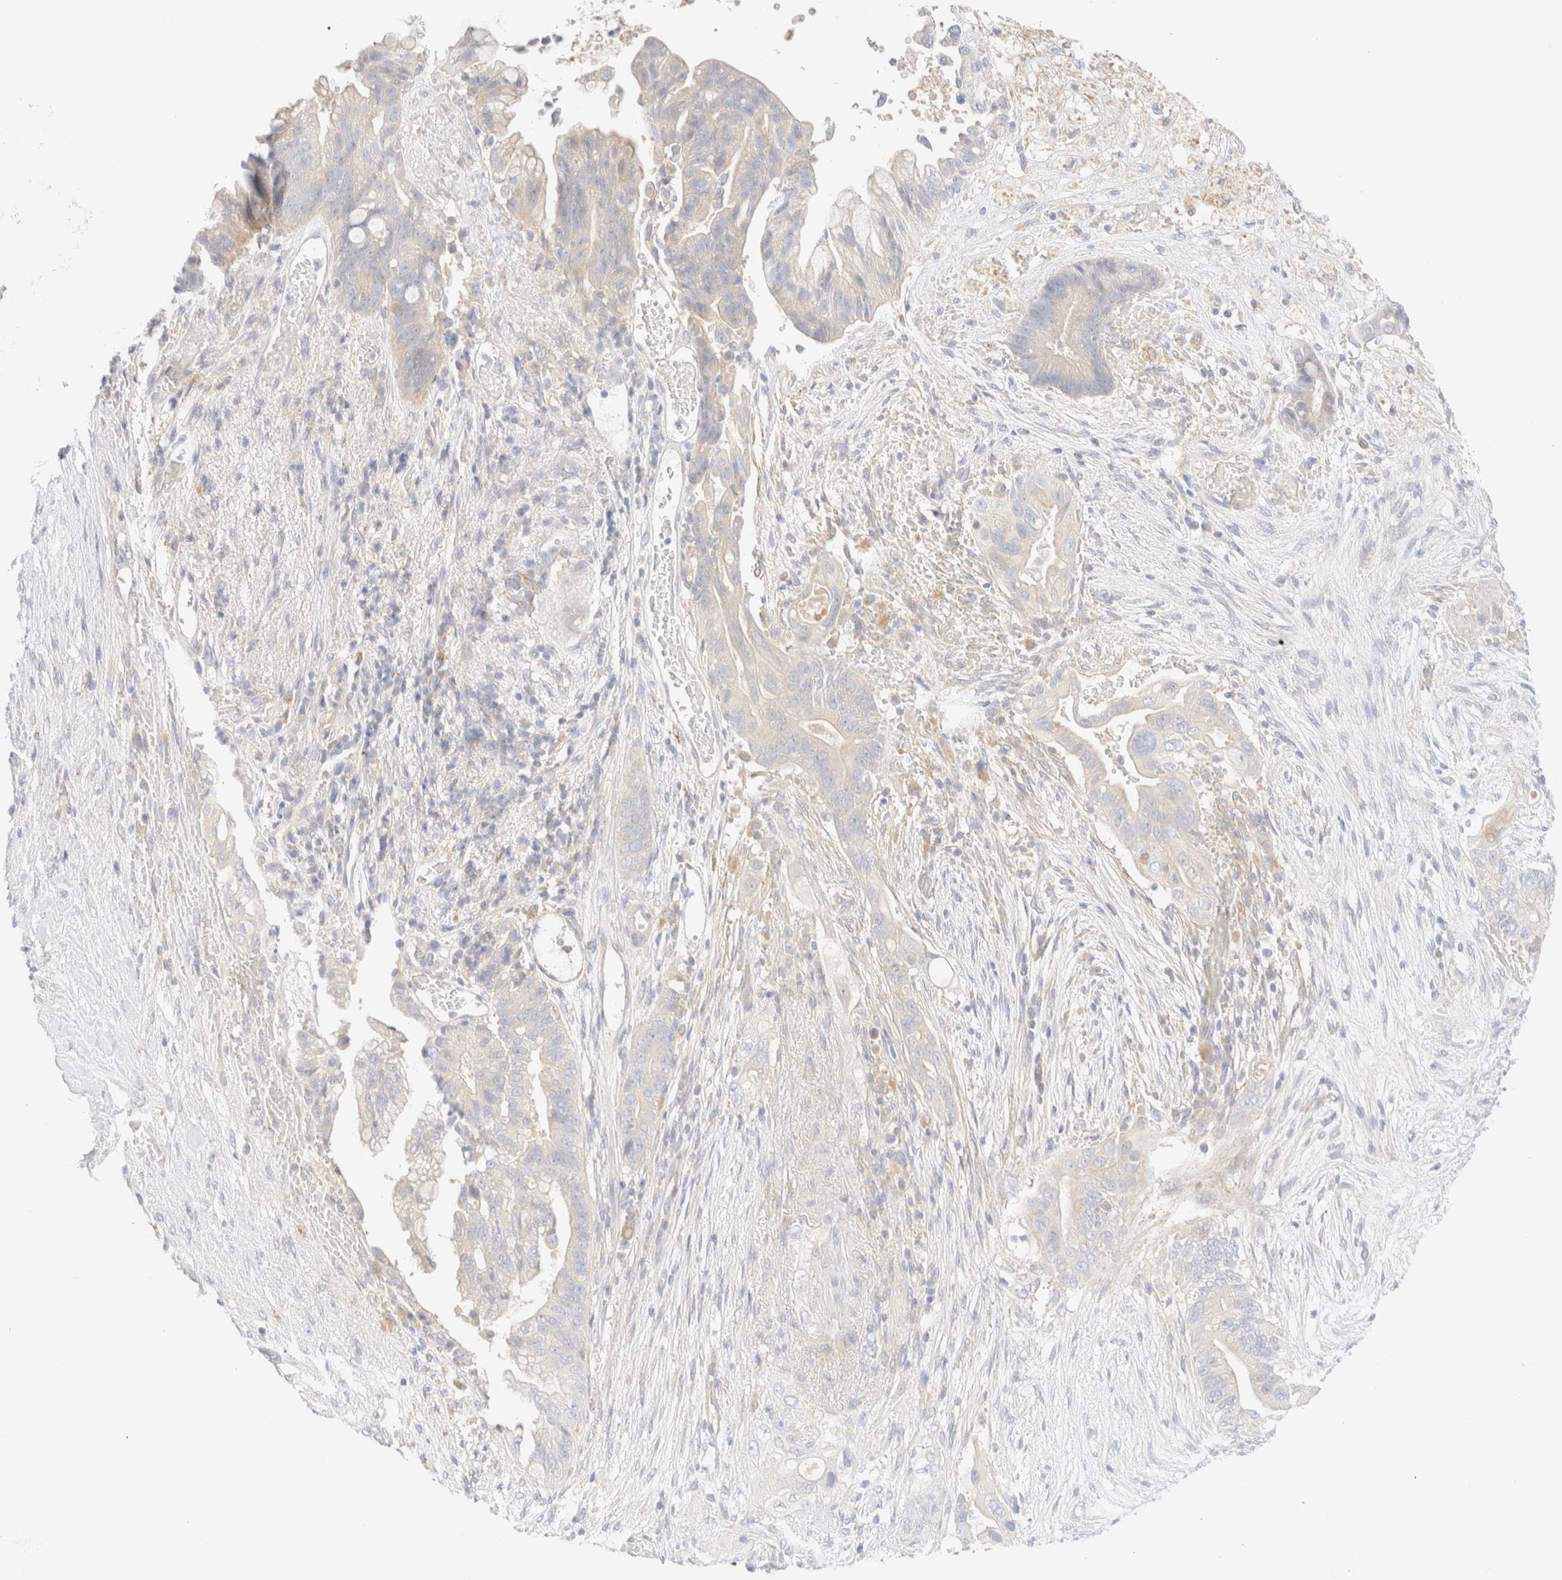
{"staining": {"intensity": "negative", "quantity": "none", "location": "none"}, "tissue": "pancreatic cancer", "cell_type": "Tumor cells", "image_type": "cancer", "snomed": [{"axis": "morphology", "description": "Adenocarcinoma, NOS"}, {"axis": "topography", "description": "Pancreas"}], "caption": "Tumor cells show no significant staining in pancreatic cancer.", "gene": "SARM1", "patient": {"sex": "male", "age": 53}}